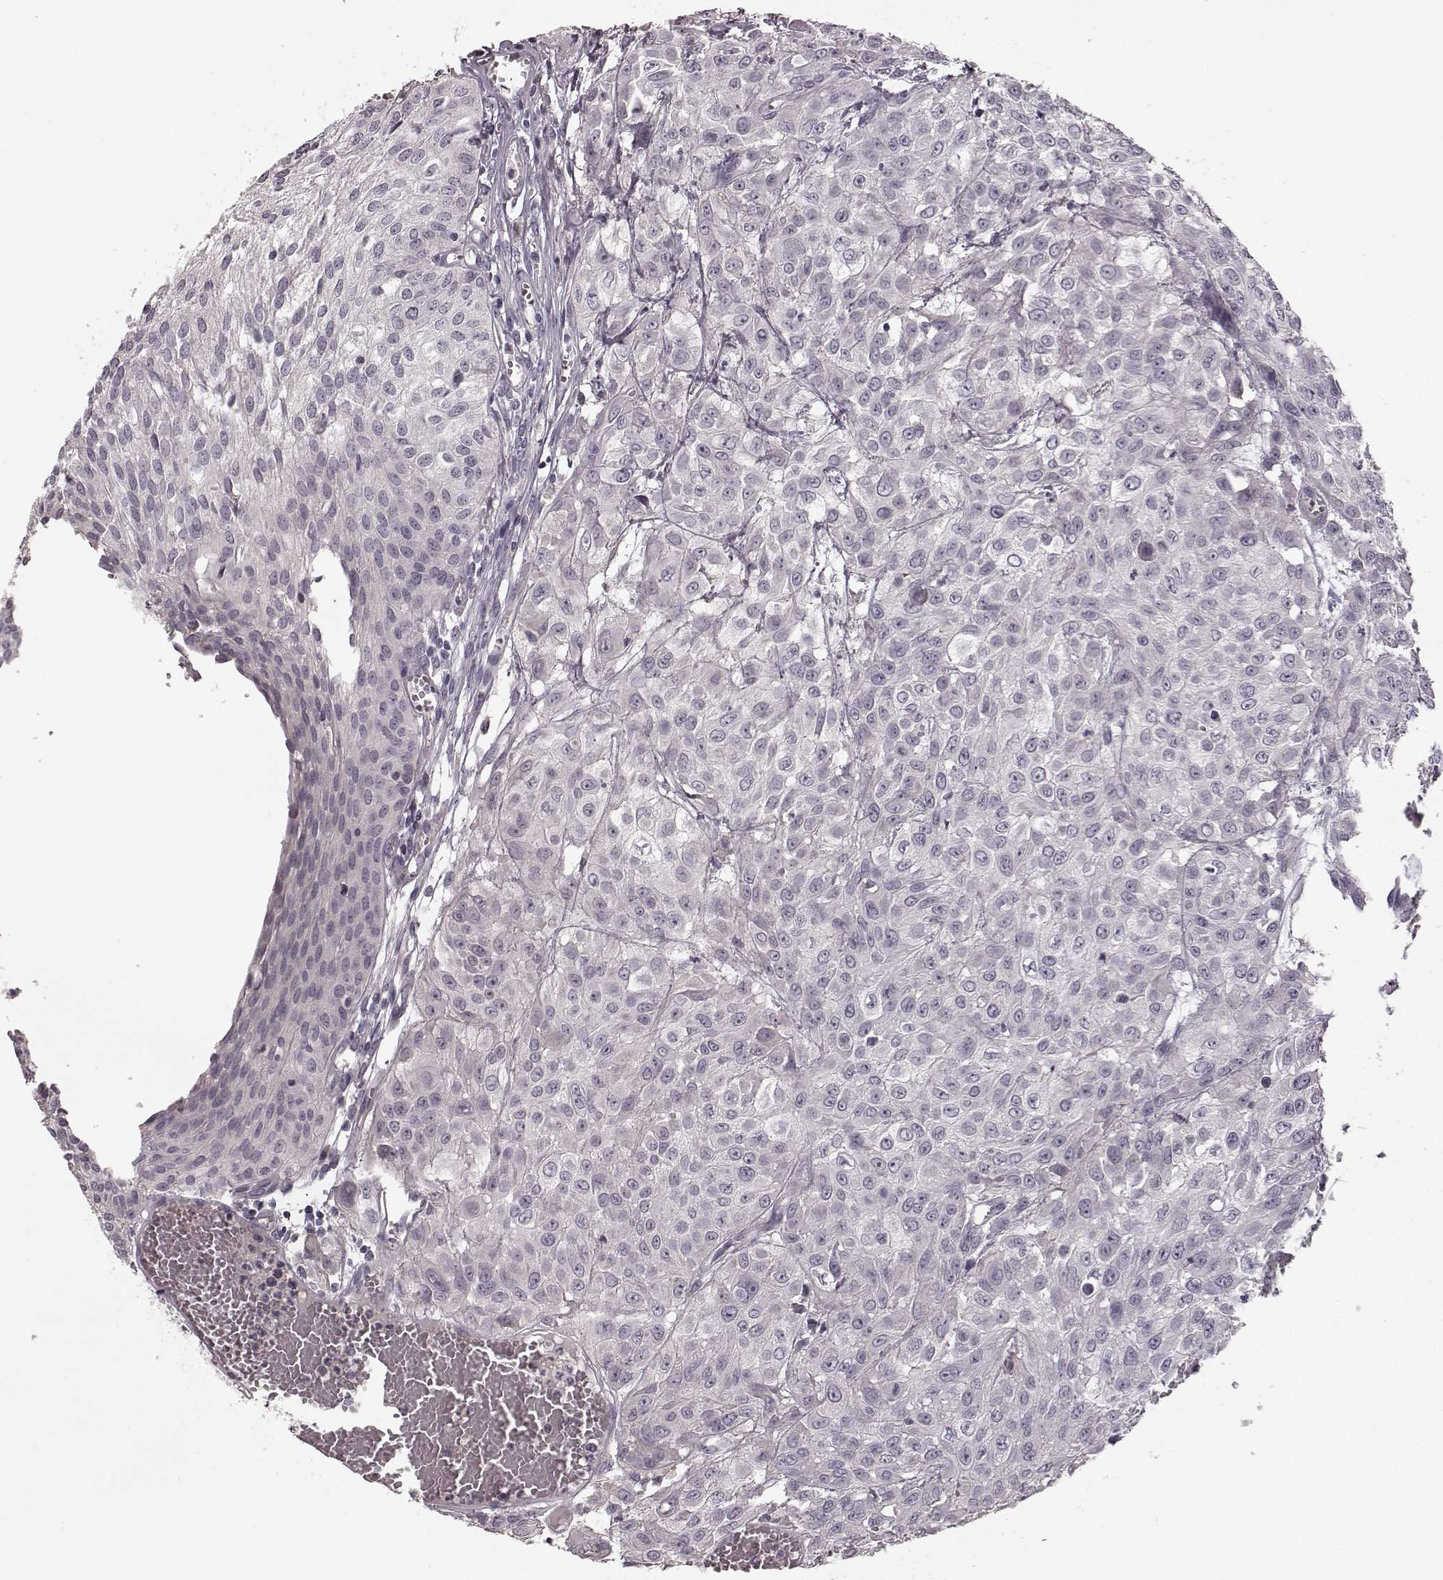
{"staining": {"intensity": "negative", "quantity": "none", "location": "none"}, "tissue": "urothelial cancer", "cell_type": "Tumor cells", "image_type": "cancer", "snomed": [{"axis": "morphology", "description": "Urothelial carcinoma, High grade"}, {"axis": "topography", "description": "Urinary bladder"}], "caption": "The histopathology image demonstrates no significant staining in tumor cells of urothelial cancer.", "gene": "MIA", "patient": {"sex": "male", "age": 57}}